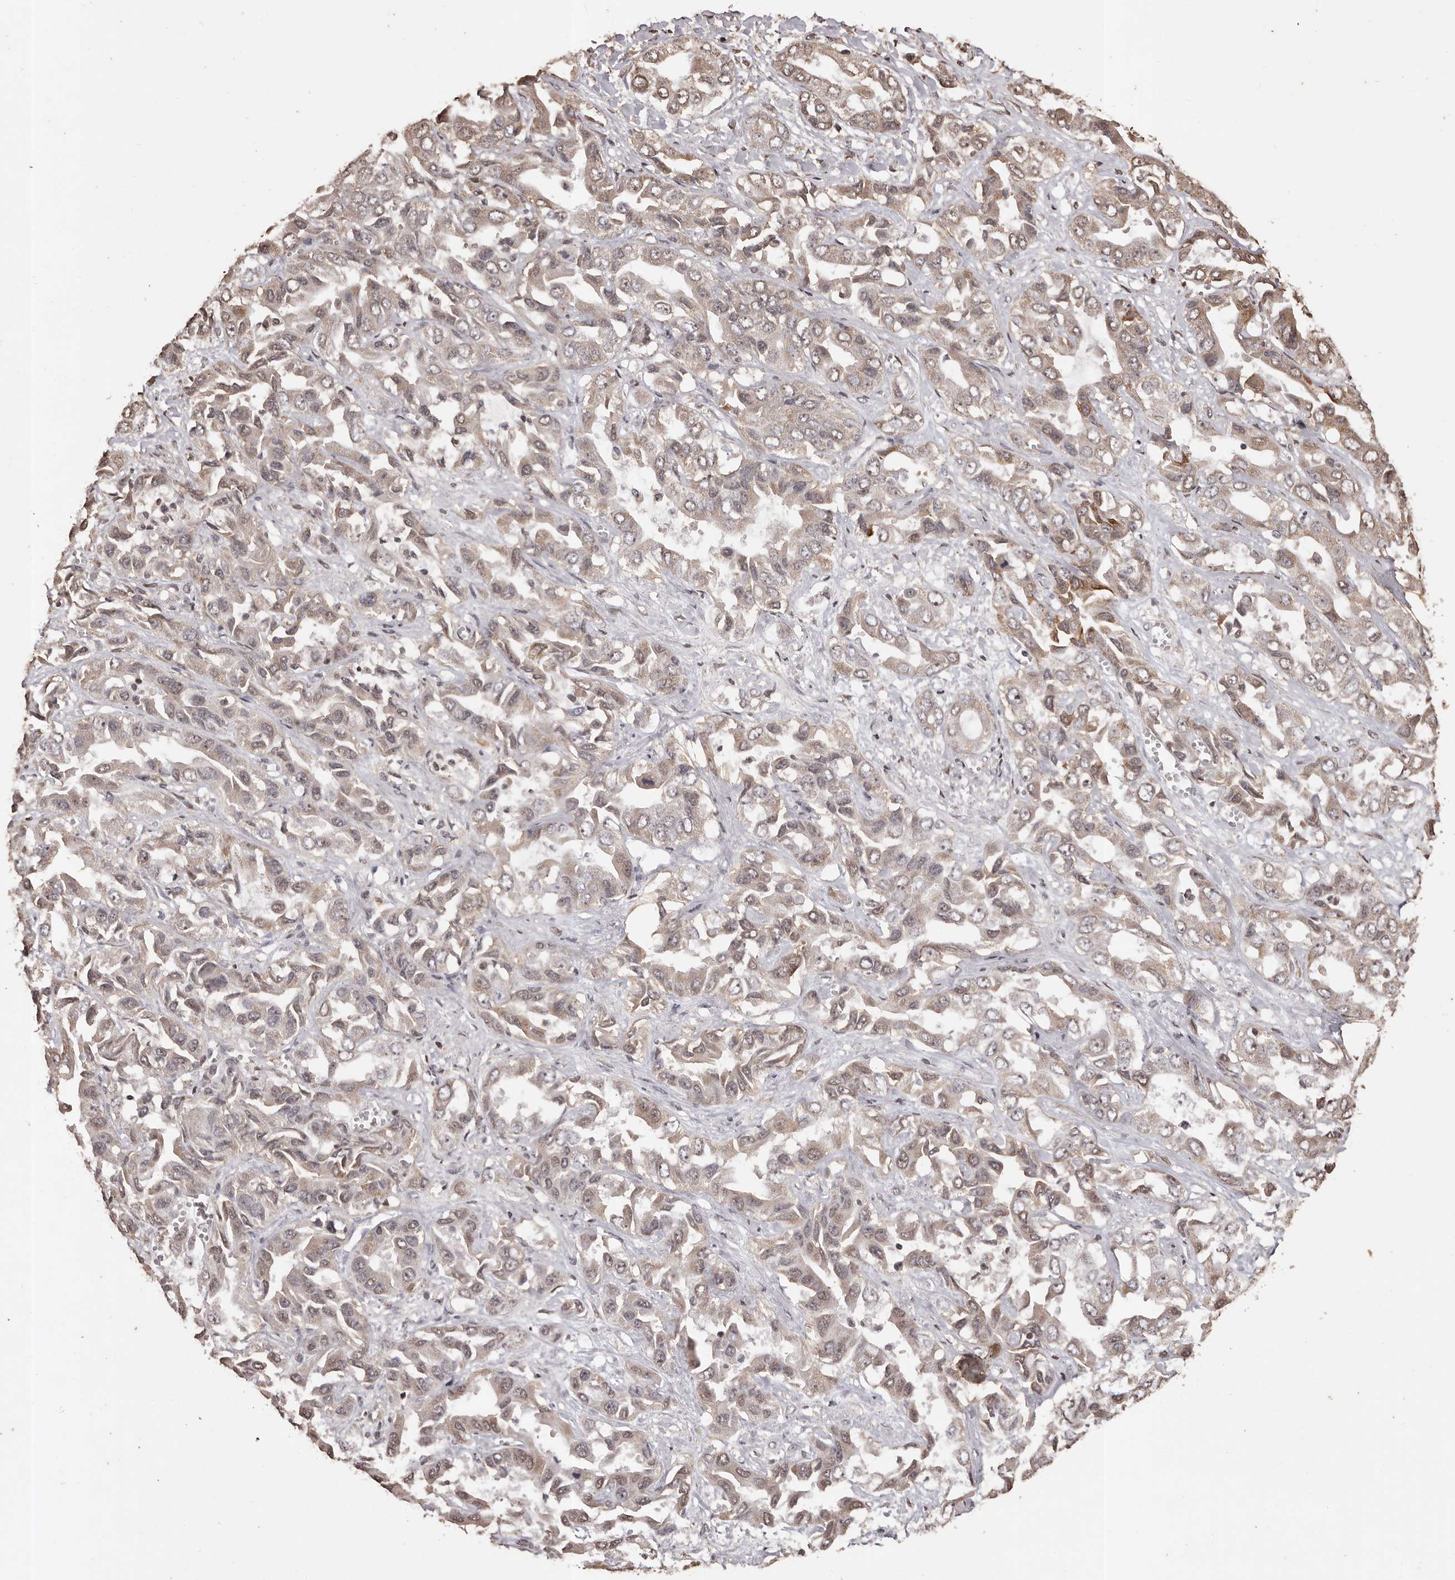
{"staining": {"intensity": "weak", "quantity": ">75%", "location": "cytoplasmic/membranous"}, "tissue": "liver cancer", "cell_type": "Tumor cells", "image_type": "cancer", "snomed": [{"axis": "morphology", "description": "Cholangiocarcinoma"}, {"axis": "topography", "description": "Liver"}], "caption": "A photomicrograph of cholangiocarcinoma (liver) stained for a protein exhibits weak cytoplasmic/membranous brown staining in tumor cells.", "gene": "NAV1", "patient": {"sex": "female", "age": 52}}